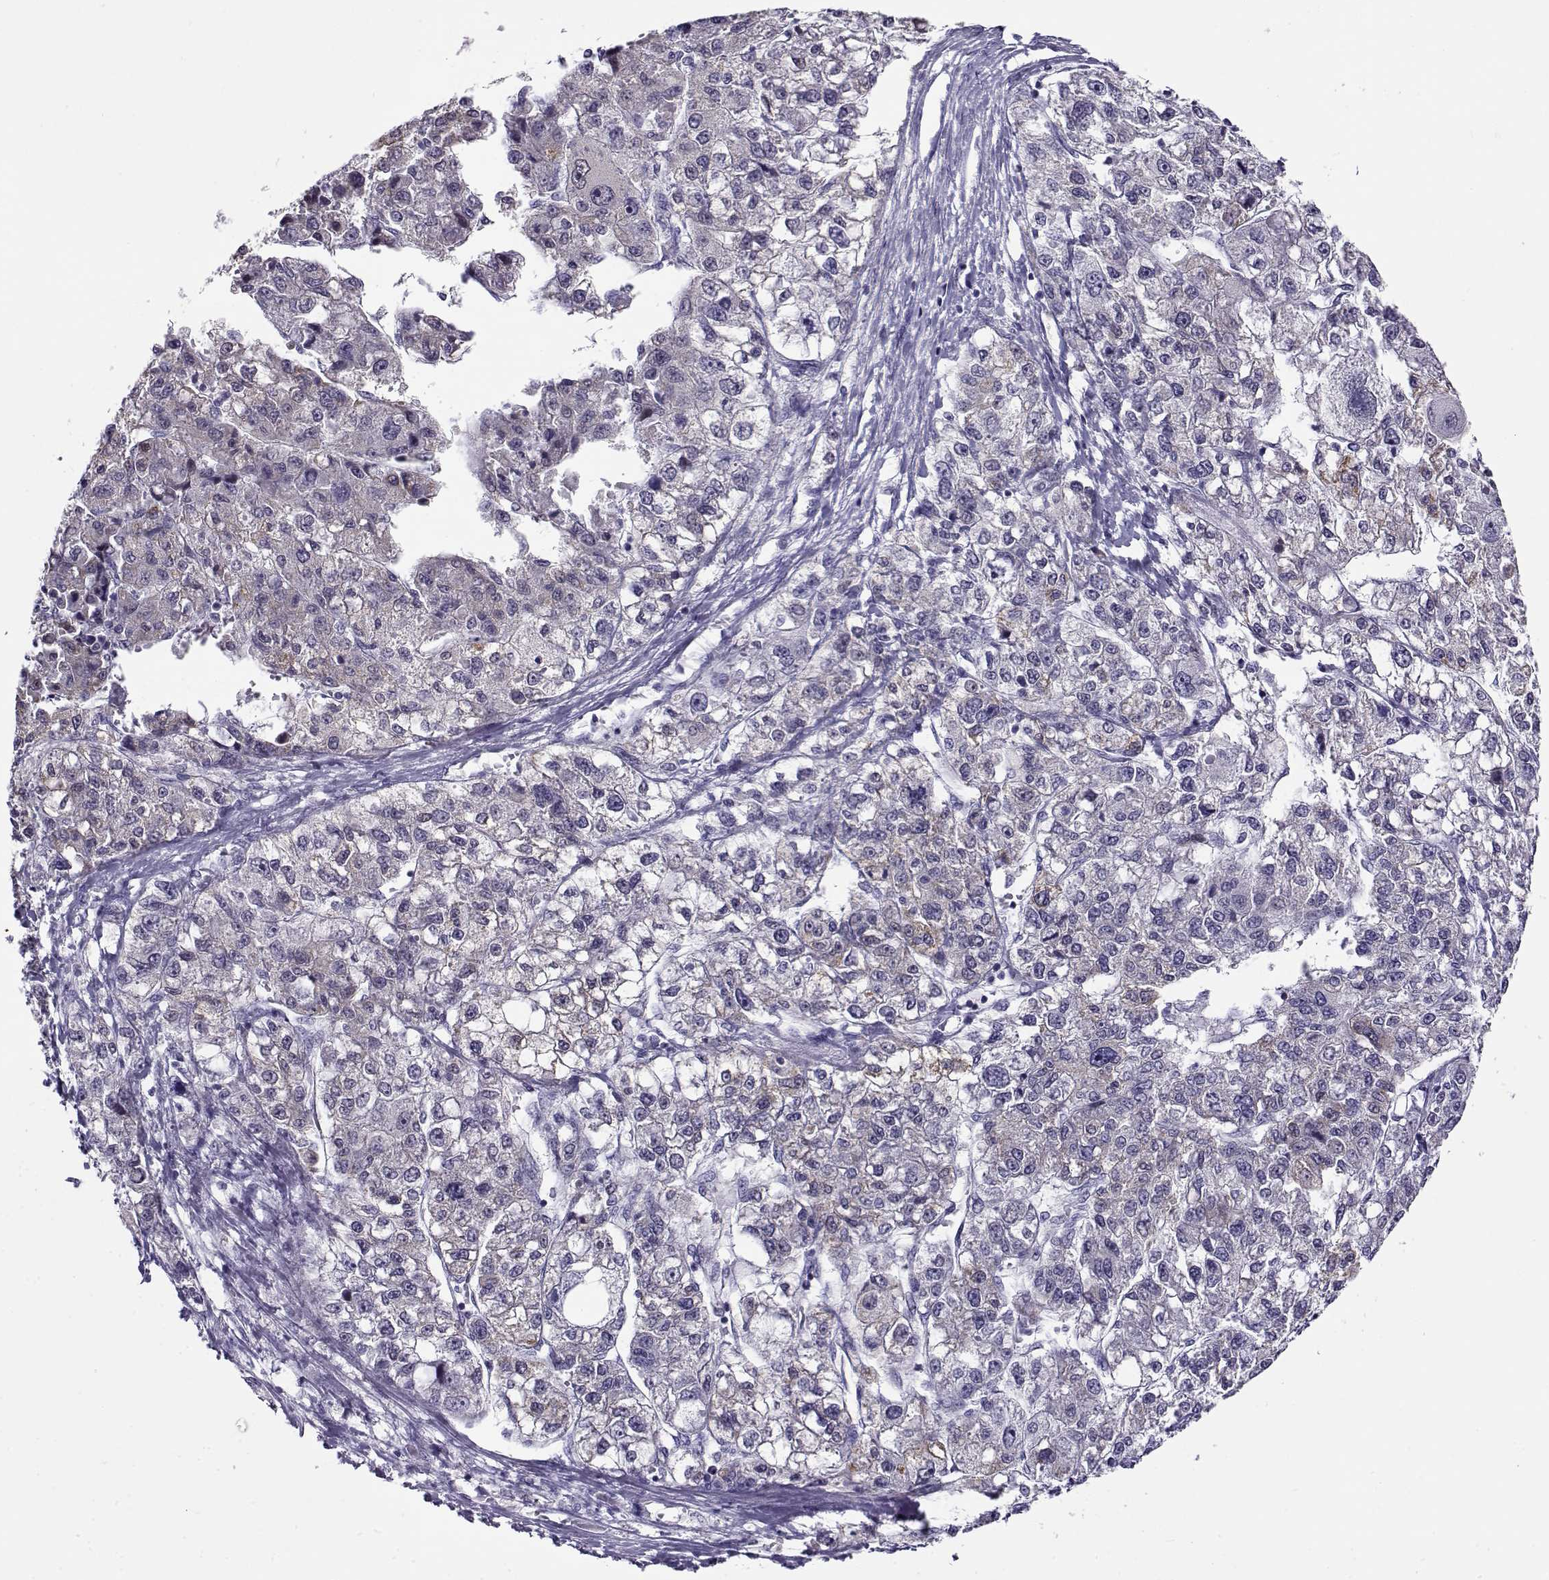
{"staining": {"intensity": "negative", "quantity": "none", "location": "none"}, "tissue": "liver cancer", "cell_type": "Tumor cells", "image_type": "cancer", "snomed": [{"axis": "morphology", "description": "Carcinoma, Hepatocellular, NOS"}, {"axis": "topography", "description": "Liver"}], "caption": "A photomicrograph of liver cancer (hepatocellular carcinoma) stained for a protein reveals no brown staining in tumor cells.", "gene": "FEZF1", "patient": {"sex": "male", "age": 56}}